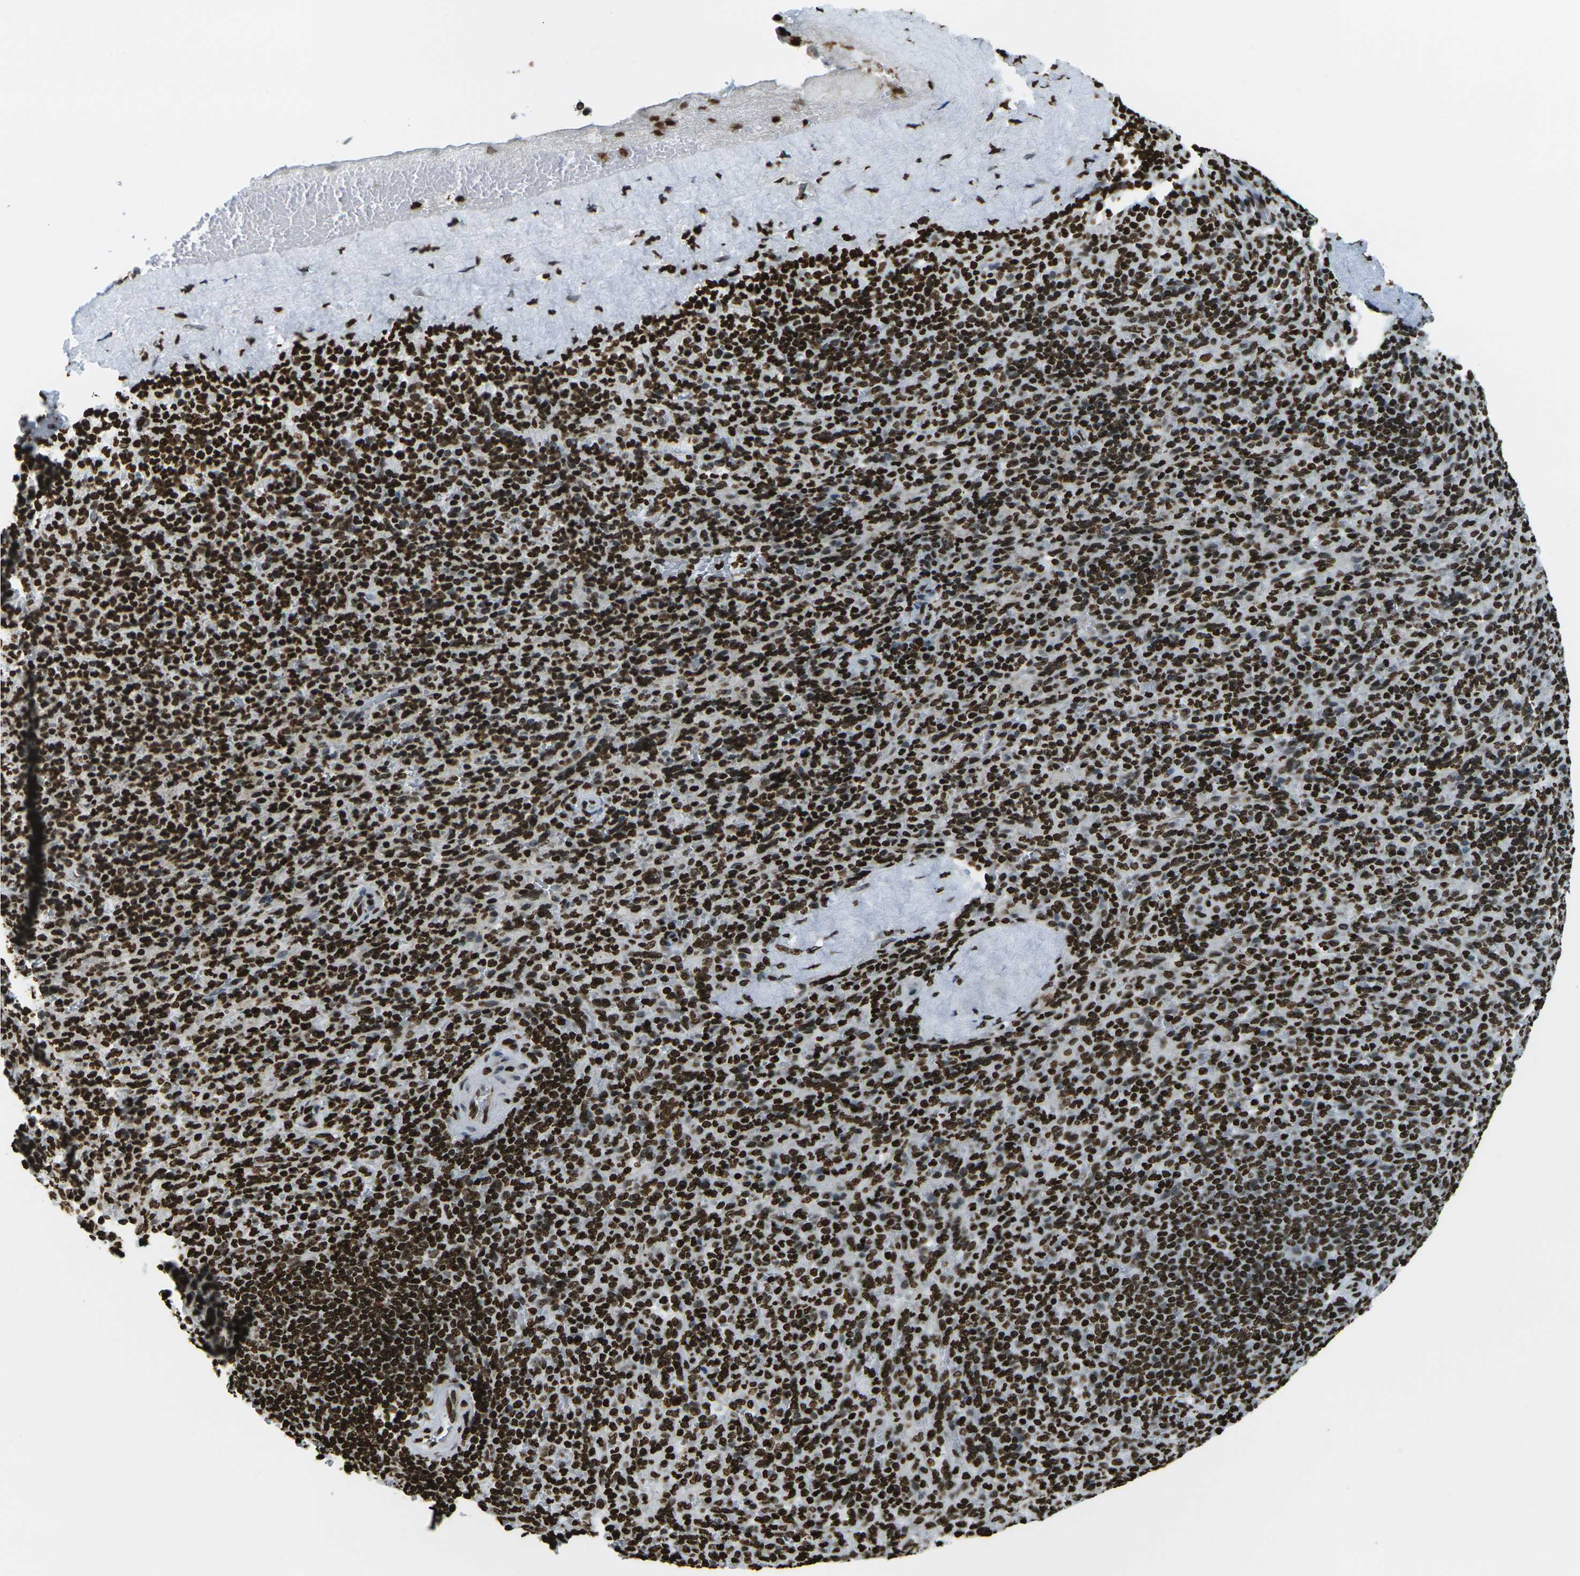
{"staining": {"intensity": "strong", "quantity": ">75%", "location": "nuclear"}, "tissue": "spleen", "cell_type": "Cells in red pulp", "image_type": "normal", "snomed": [{"axis": "morphology", "description": "Normal tissue, NOS"}, {"axis": "topography", "description": "Spleen"}], "caption": "This is an image of IHC staining of benign spleen, which shows strong positivity in the nuclear of cells in red pulp.", "gene": "H1", "patient": {"sex": "male", "age": 36}}